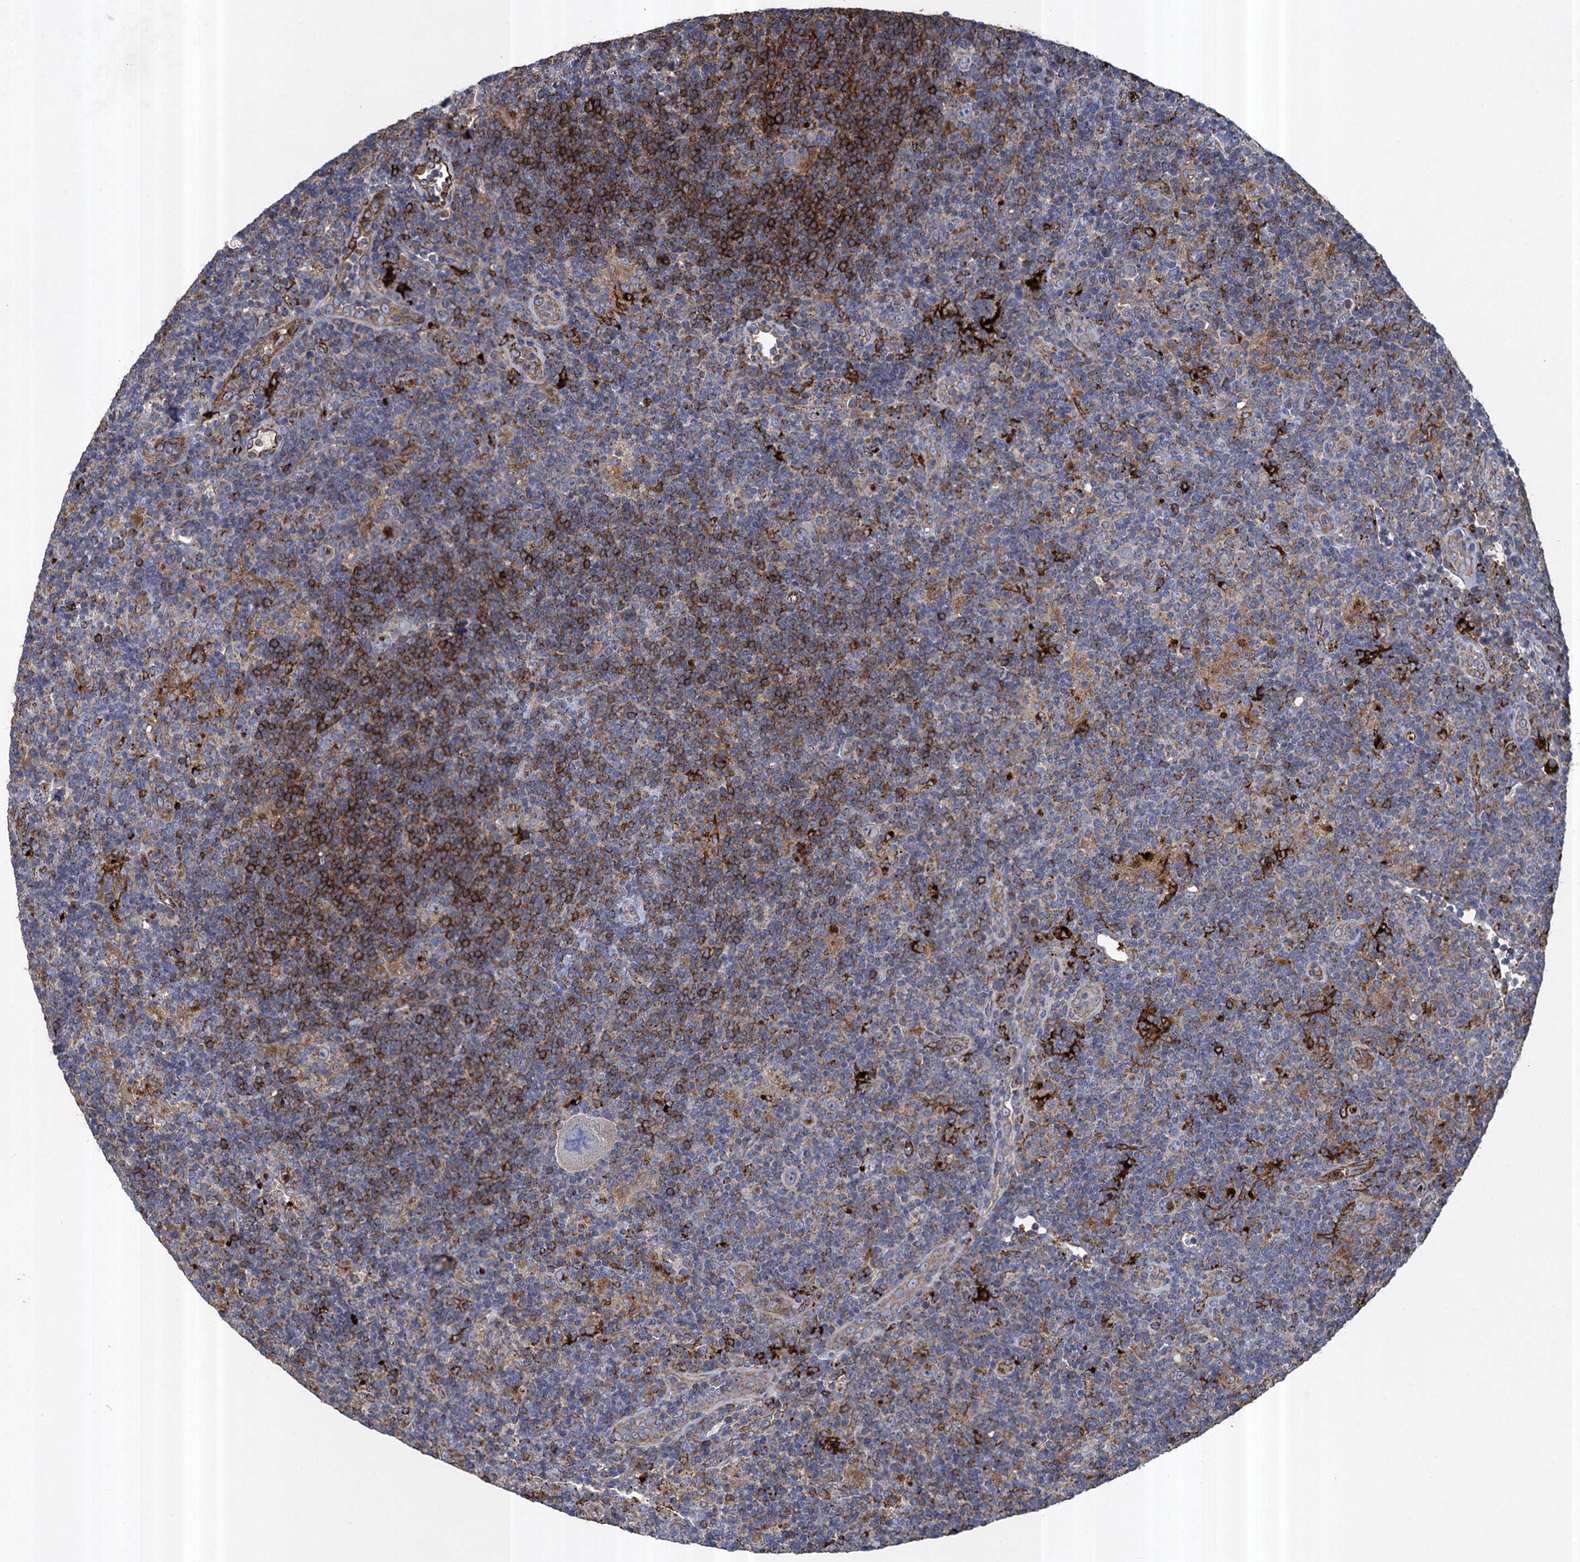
{"staining": {"intensity": "moderate", "quantity": "<25%", "location": "cytoplasmic/membranous"}, "tissue": "lymphoma", "cell_type": "Tumor cells", "image_type": "cancer", "snomed": [{"axis": "morphology", "description": "Hodgkin's disease, NOS"}, {"axis": "topography", "description": "Lymph node"}], "caption": "Immunohistochemical staining of human Hodgkin's disease demonstrates low levels of moderate cytoplasmic/membranous protein expression in approximately <25% of tumor cells. (DAB (3,3'-diaminobenzidine) IHC, brown staining for protein, blue staining for nuclei).", "gene": "TXNDC11", "patient": {"sex": "female", "age": 57}}